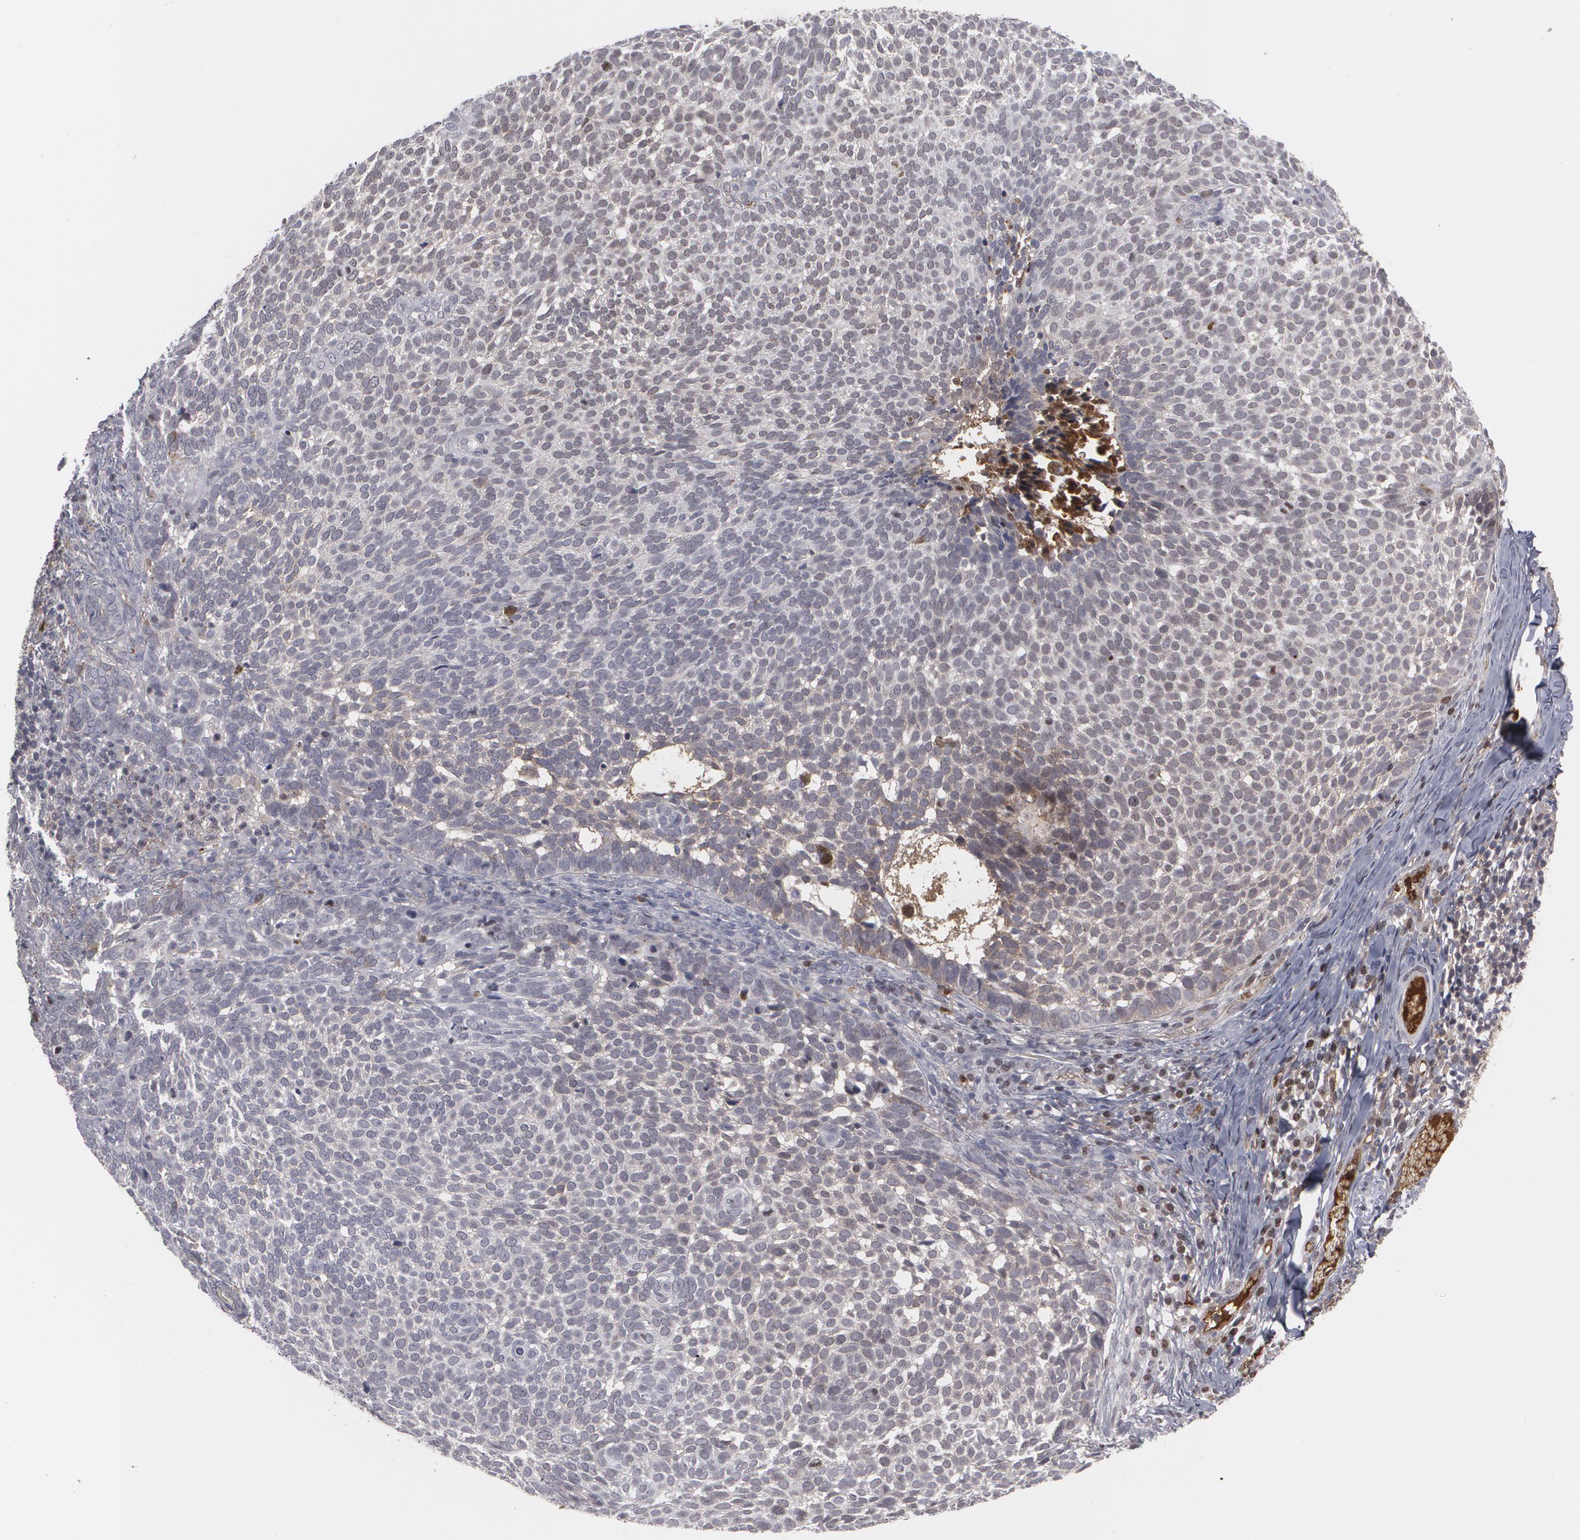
{"staining": {"intensity": "negative", "quantity": "none", "location": "none"}, "tissue": "skin cancer", "cell_type": "Tumor cells", "image_type": "cancer", "snomed": [{"axis": "morphology", "description": "Basal cell carcinoma"}, {"axis": "topography", "description": "Skin"}], "caption": "Immunohistochemistry image of basal cell carcinoma (skin) stained for a protein (brown), which demonstrates no expression in tumor cells.", "gene": "LRG1", "patient": {"sex": "male", "age": 63}}